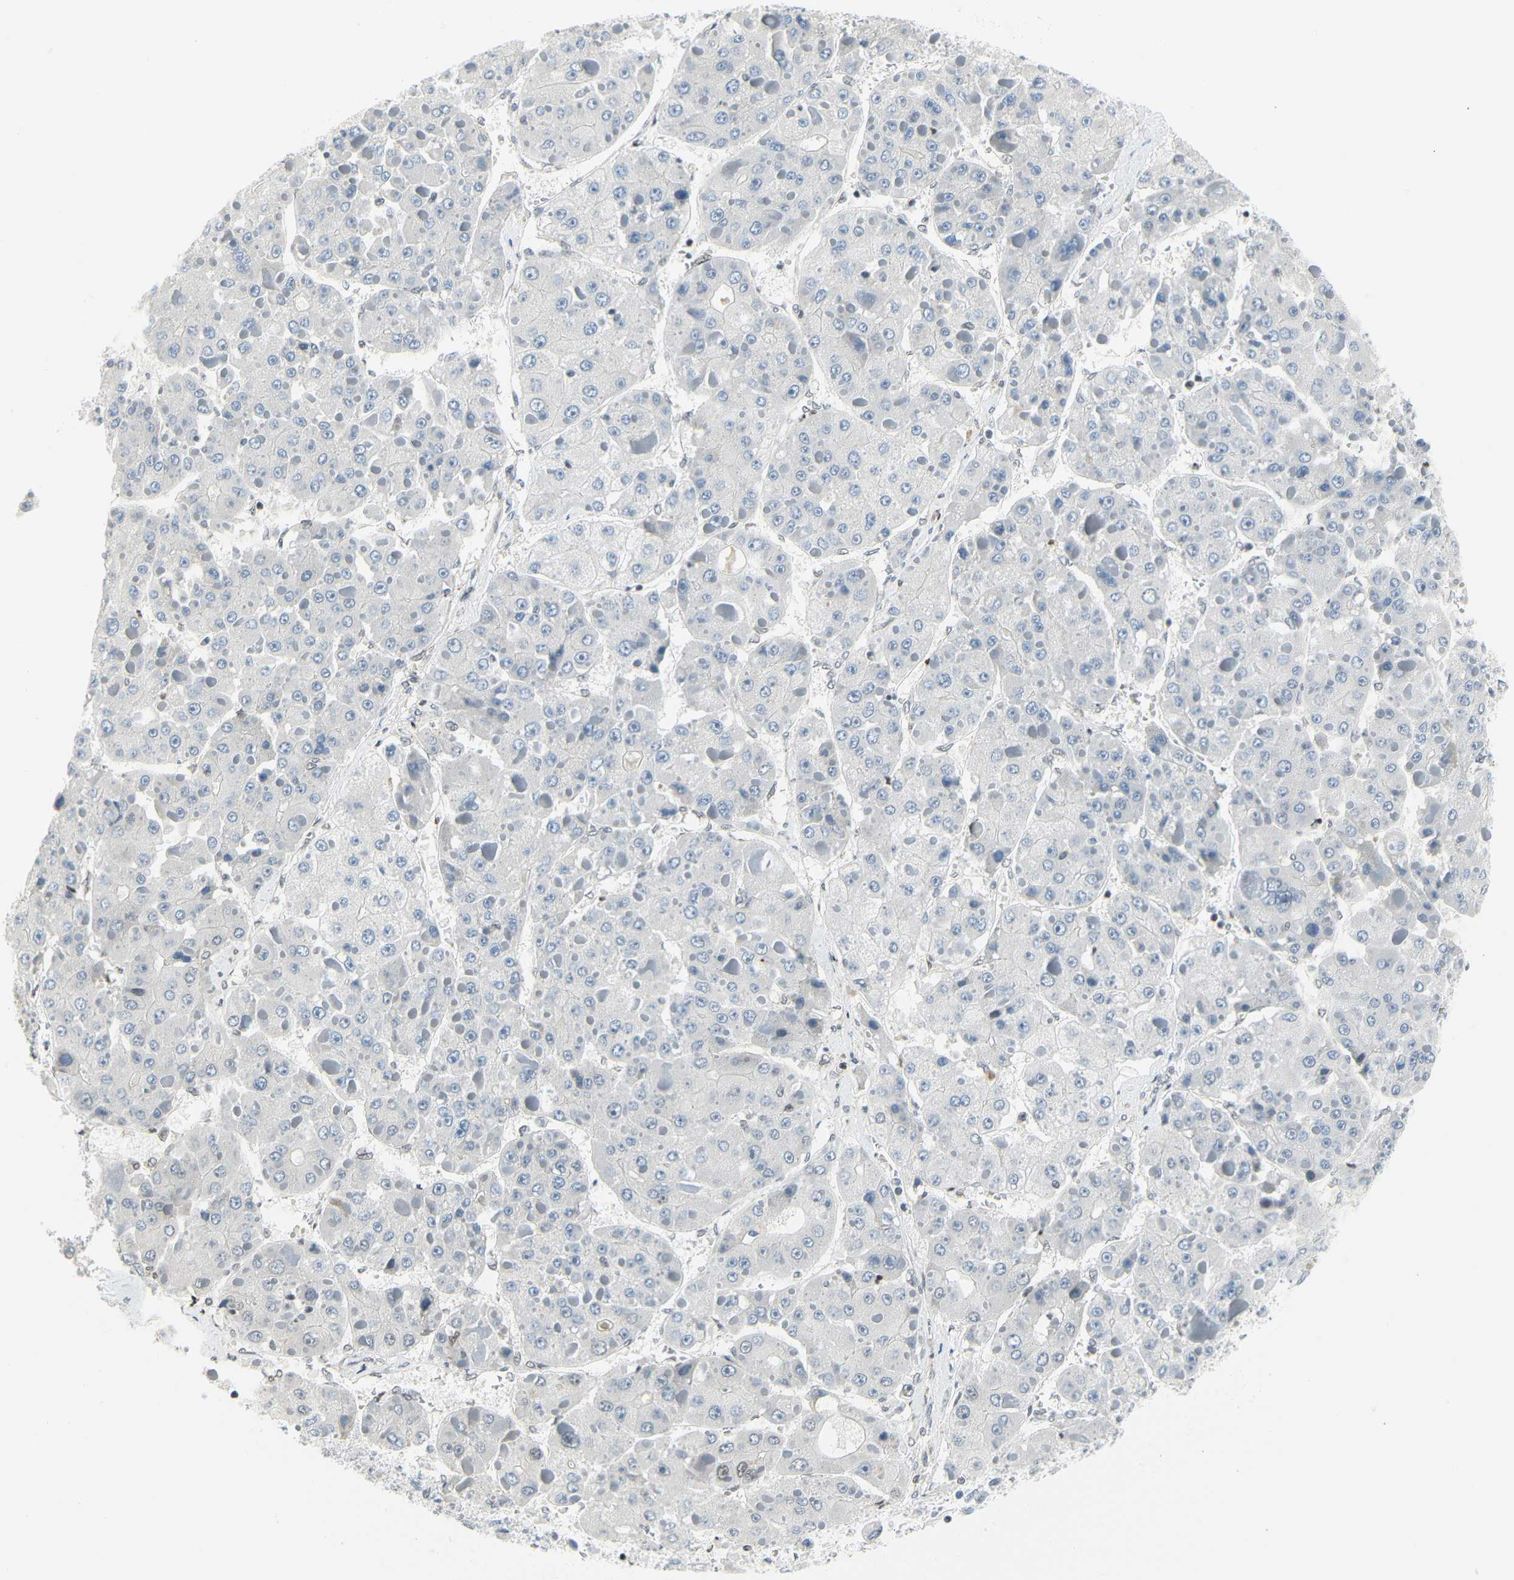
{"staining": {"intensity": "negative", "quantity": "none", "location": "none"}, "tissue": "liver cancer", "cell_type": "Tumor cells", "image_type": "cancer", "snomed": [{"axis": "morphology", "description": "Carcinoma, Hepatocellular, NOS"}, {"axis": "topography", "description": "Liver"}], "caption": "DAB immunohistochemical staining of human liver cancer (hepatocellular carcinoma) shows no significant positivity in tumor cells.", "gene": "IMPG2", "patient": {"sex": "female", "age": 73}}